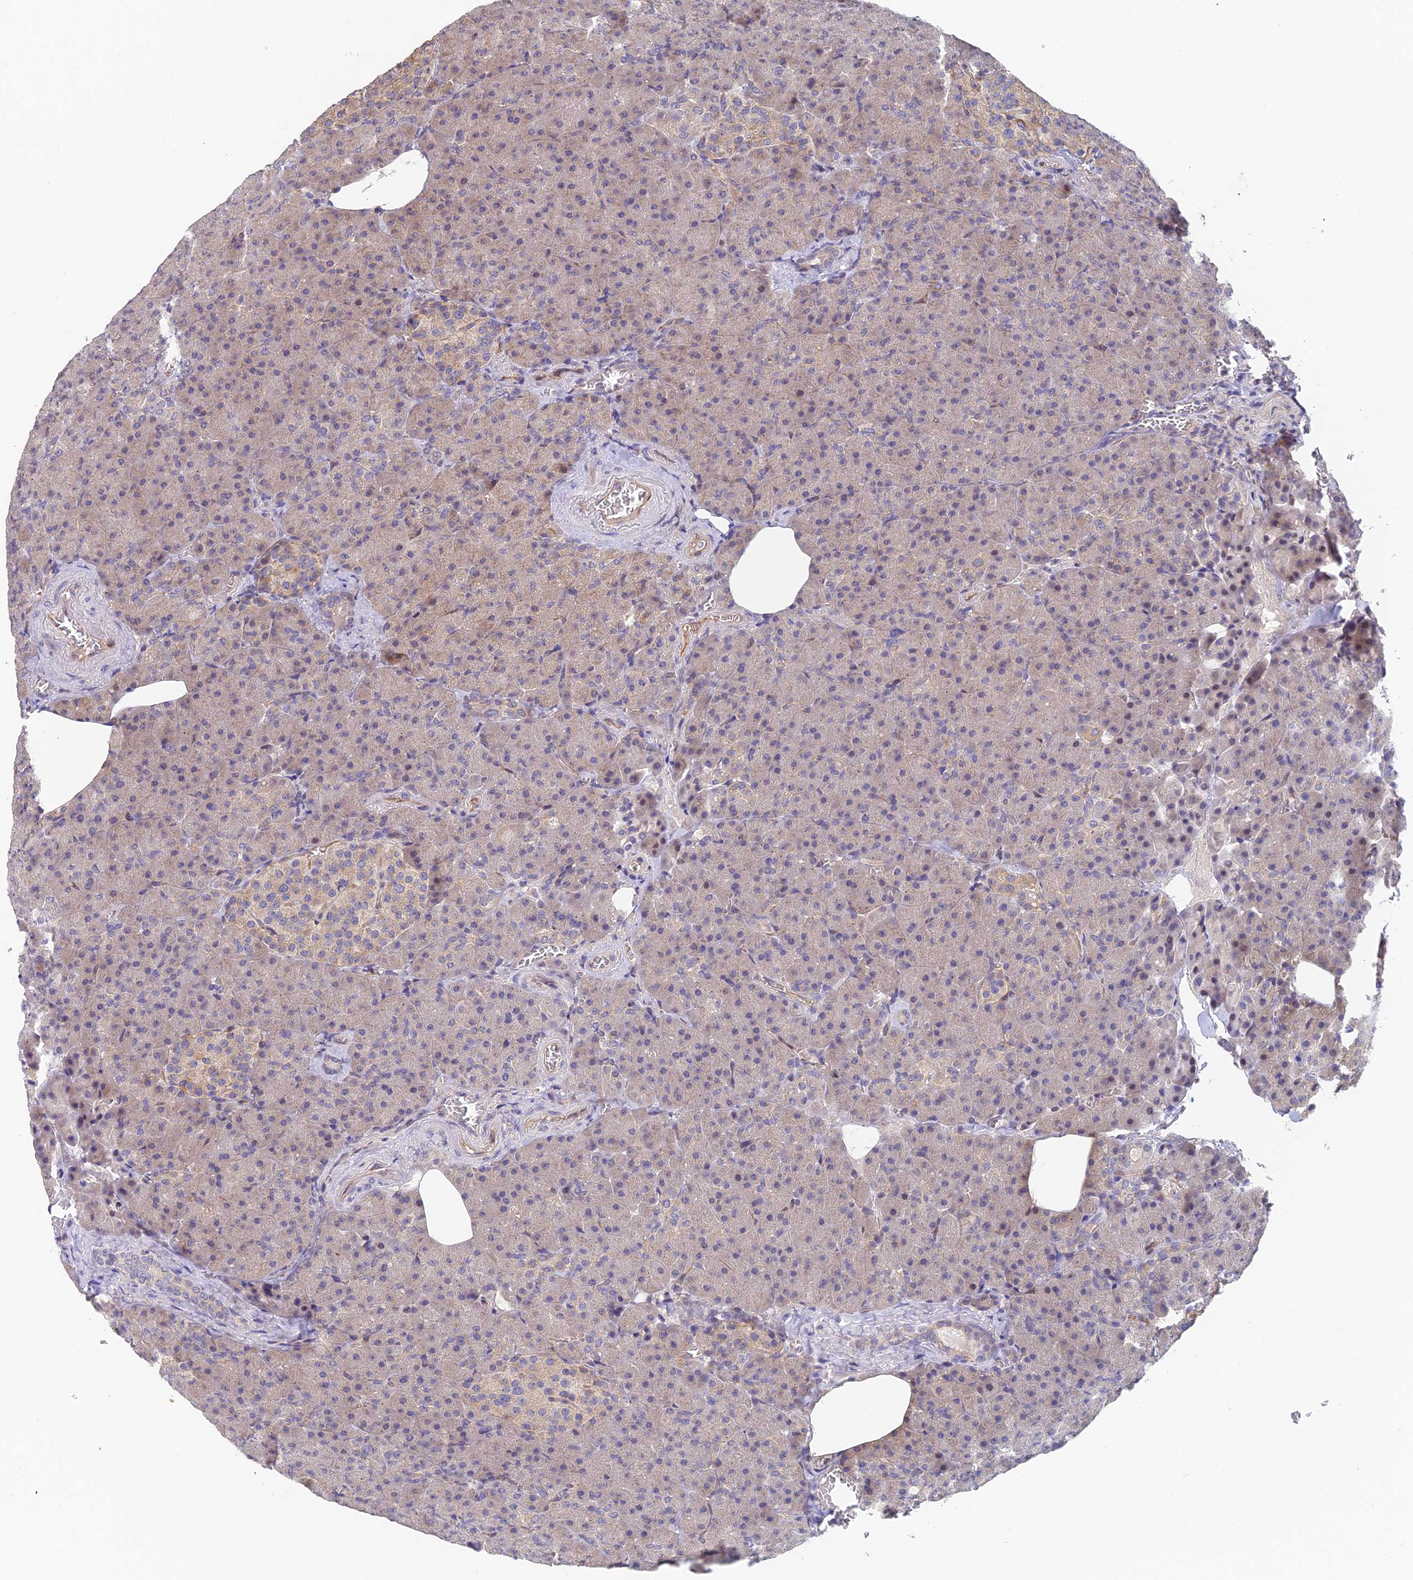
{"staining": {"intensity": "weak", "quantity": "25%-75%", "location": "cytoplasmic/membranous,nuclear"}, "tissue": "pancreas", "cell_type": "Exocrine glandular cells", "image_type": "normal", "snomed": [{"axis": "morphology", "description": "Normal tissue, NOS"}, {"axis": "topography", "description": "Pancreas"}], "caption": "This micrograph shows normal pancreas stained with immunohistochemistry (IHC) to label a protein in brown. The cytoplasmic/membranous,nuclear of exocrine glandular cells show weak positivity for the protein. Nuclei are counter-stained blue.", "gene": "ADAMTS13", "patient": {"sex": "female", "age": 74}}